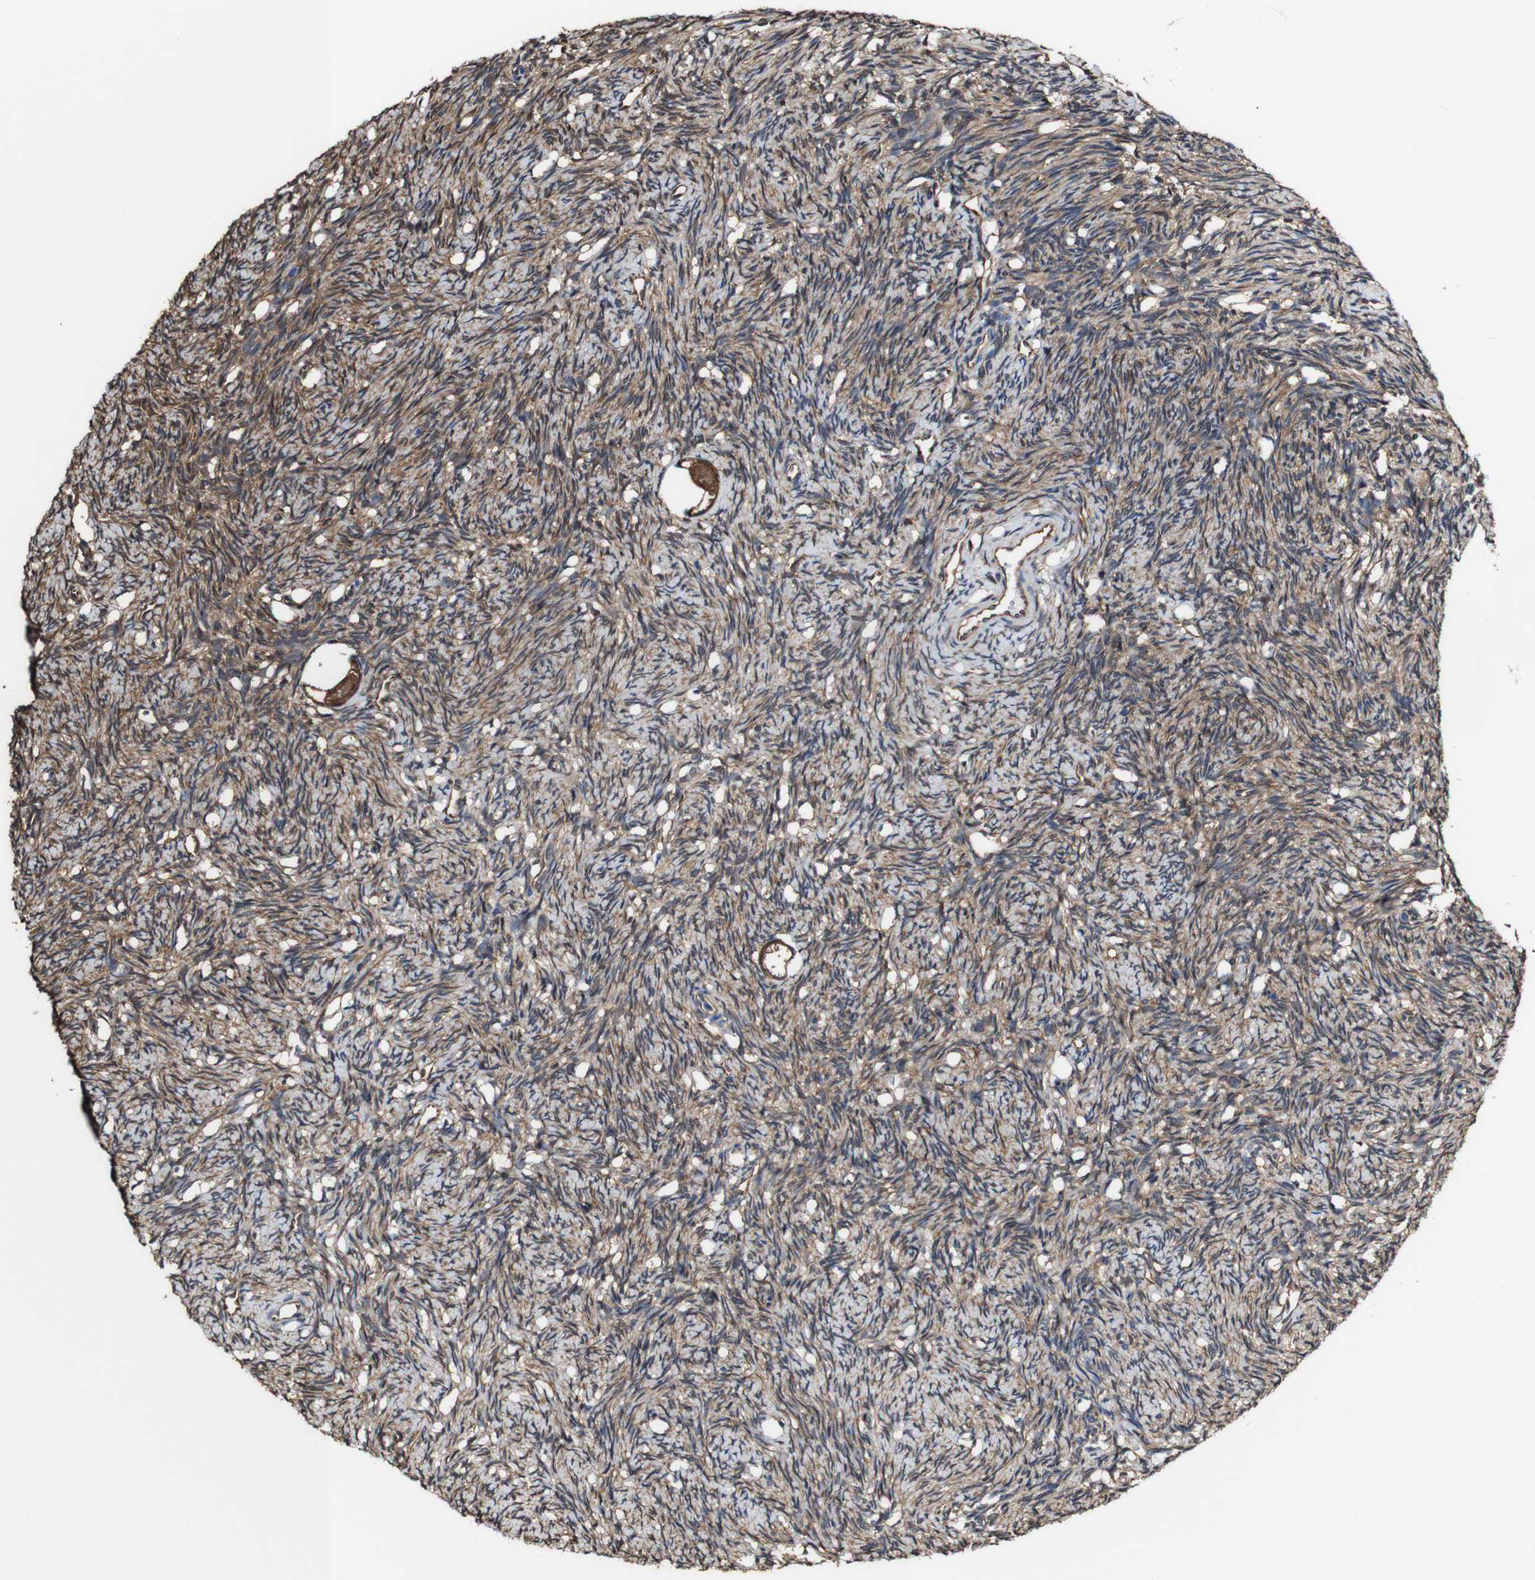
{"staining": {"intensity": "moderate", "quantity": ">75%", "location": "cytoplasmic/membranous"}, "tissue": "ovary", "cell_type": "Follicle cells", "image_type": "normal", "snomed": [{"axis": "morphology", "description": "Normal tissue, NOS"}, {"axis": "topography", "description": "Ovary"}], "caption": "IHC of unremarkable human ovary displays medium levels of moderate cytoplasmic/membranous staining in approximately >75% of follicle cells. (Stains: DAB in brown, nuclei in blue, Microscopy: brightfield microscopy at high magnification).", "gene": "PTPRR", "patient": {"sex": "female", "age": 33}}